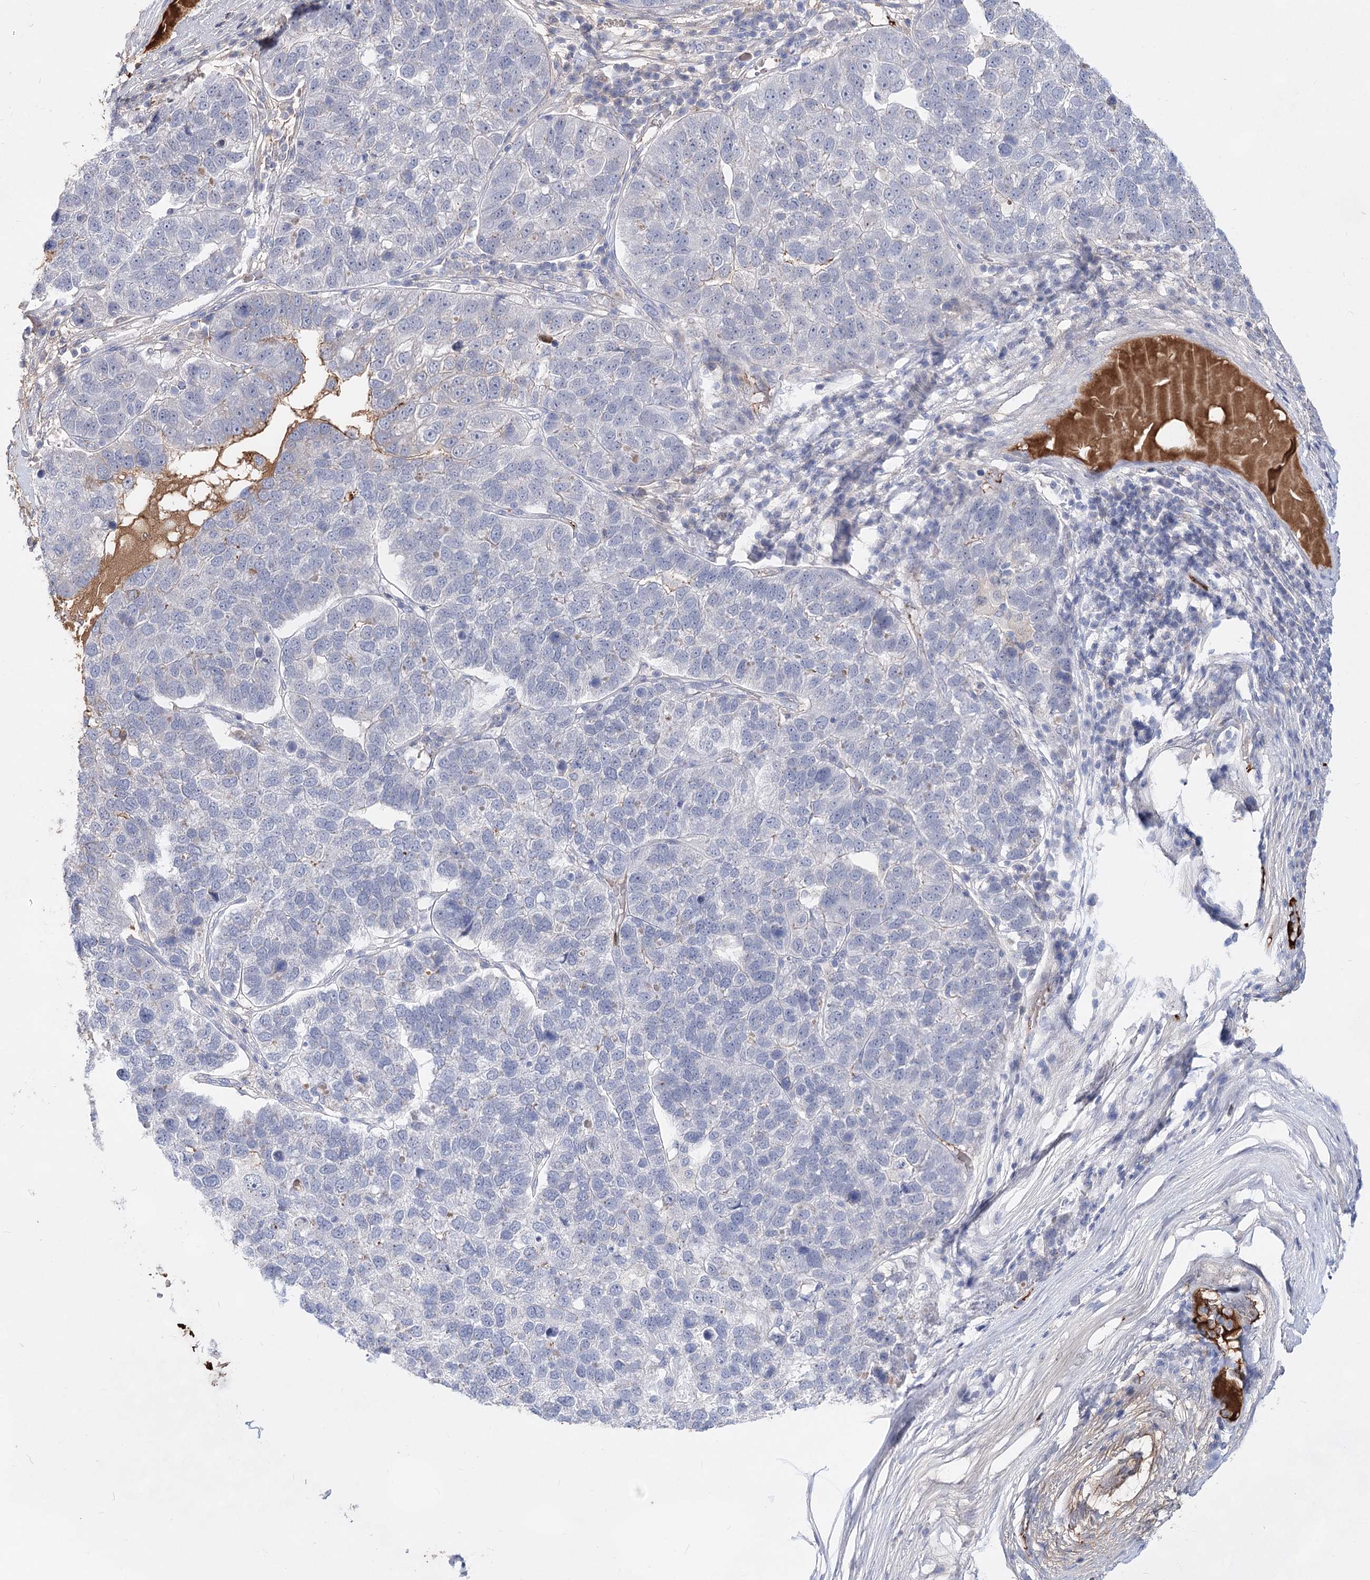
{"staining": {"intensity": "negative", "quantity": "none", "location": "none"}, "tissue": "pancreatic cancer", "cell_type": "Tumor cells", "image_type": "cancer", "snomed": [{"axis": "morphology", "description": "Adenocarcinoma, NOS"}, {"axis": "topography", "description": "Pancreas"}], "caption": "Immunohistochemistry of adenocarcinoma (pancreatic) reveals no staining in tumor cells.", "gene": "TASOR2", "patient": {"sex": "female", "age": 61}}